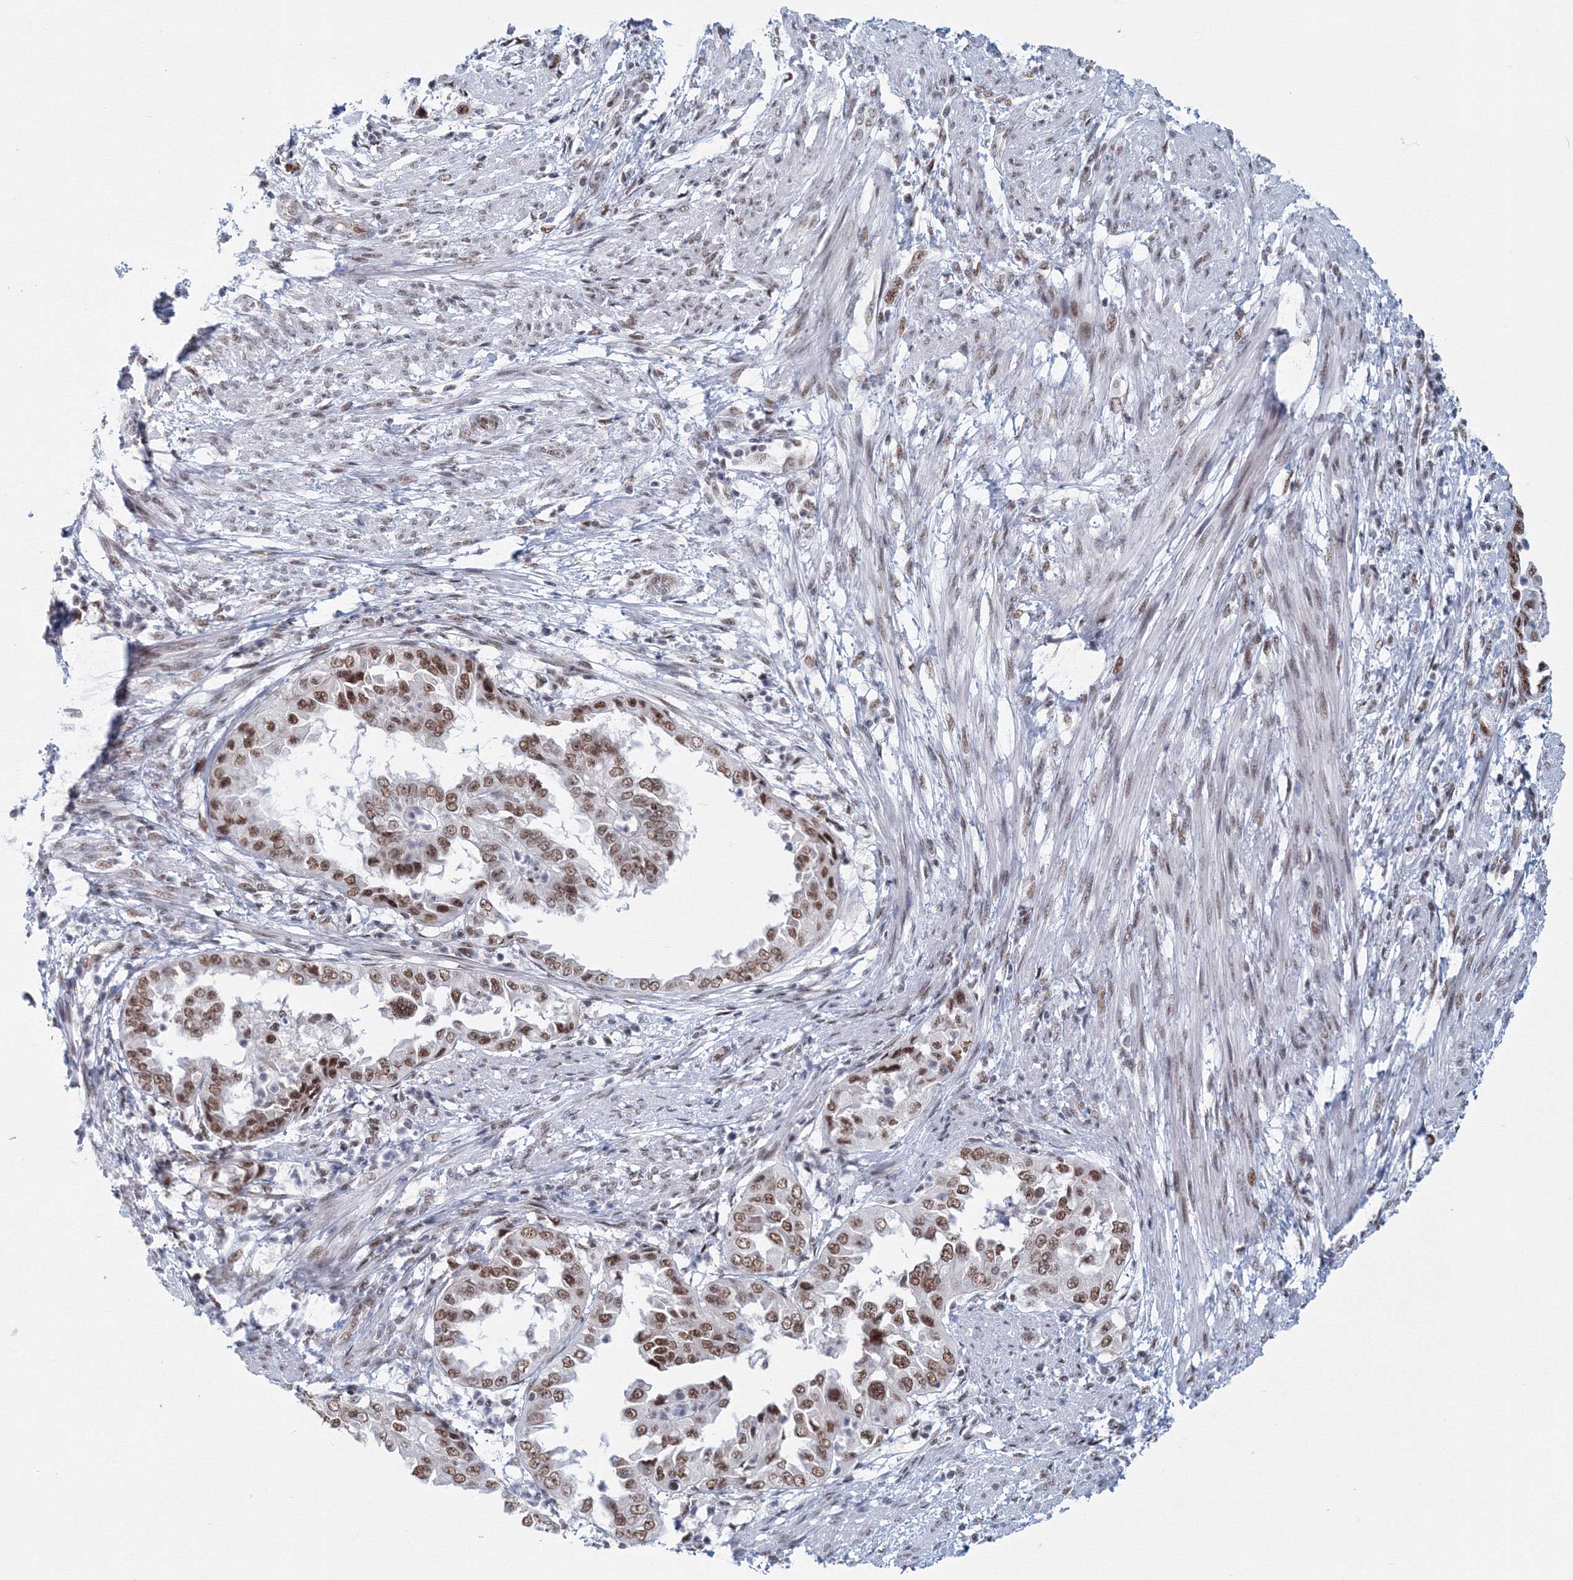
{"staining": {"intensity": "strong", "quantity": ">75%", "location": "nuclear"}, "tissue": "endometrial cancer", "cell_type": "Tumor cells", "image_type": "cancer", "snomed": [{"axis": "morphology", "description": "Adenocarcinoma, NOS"}, {"axis": "topography", "description": "Endometrium"}], "caption": "Endometrial cancer stained with a brown dye exhibits strong nuclear positive expression in approximately >75% of tumor cells.", "gene": "SF3B6", "patient": {"sex": "female", "age": 85}}